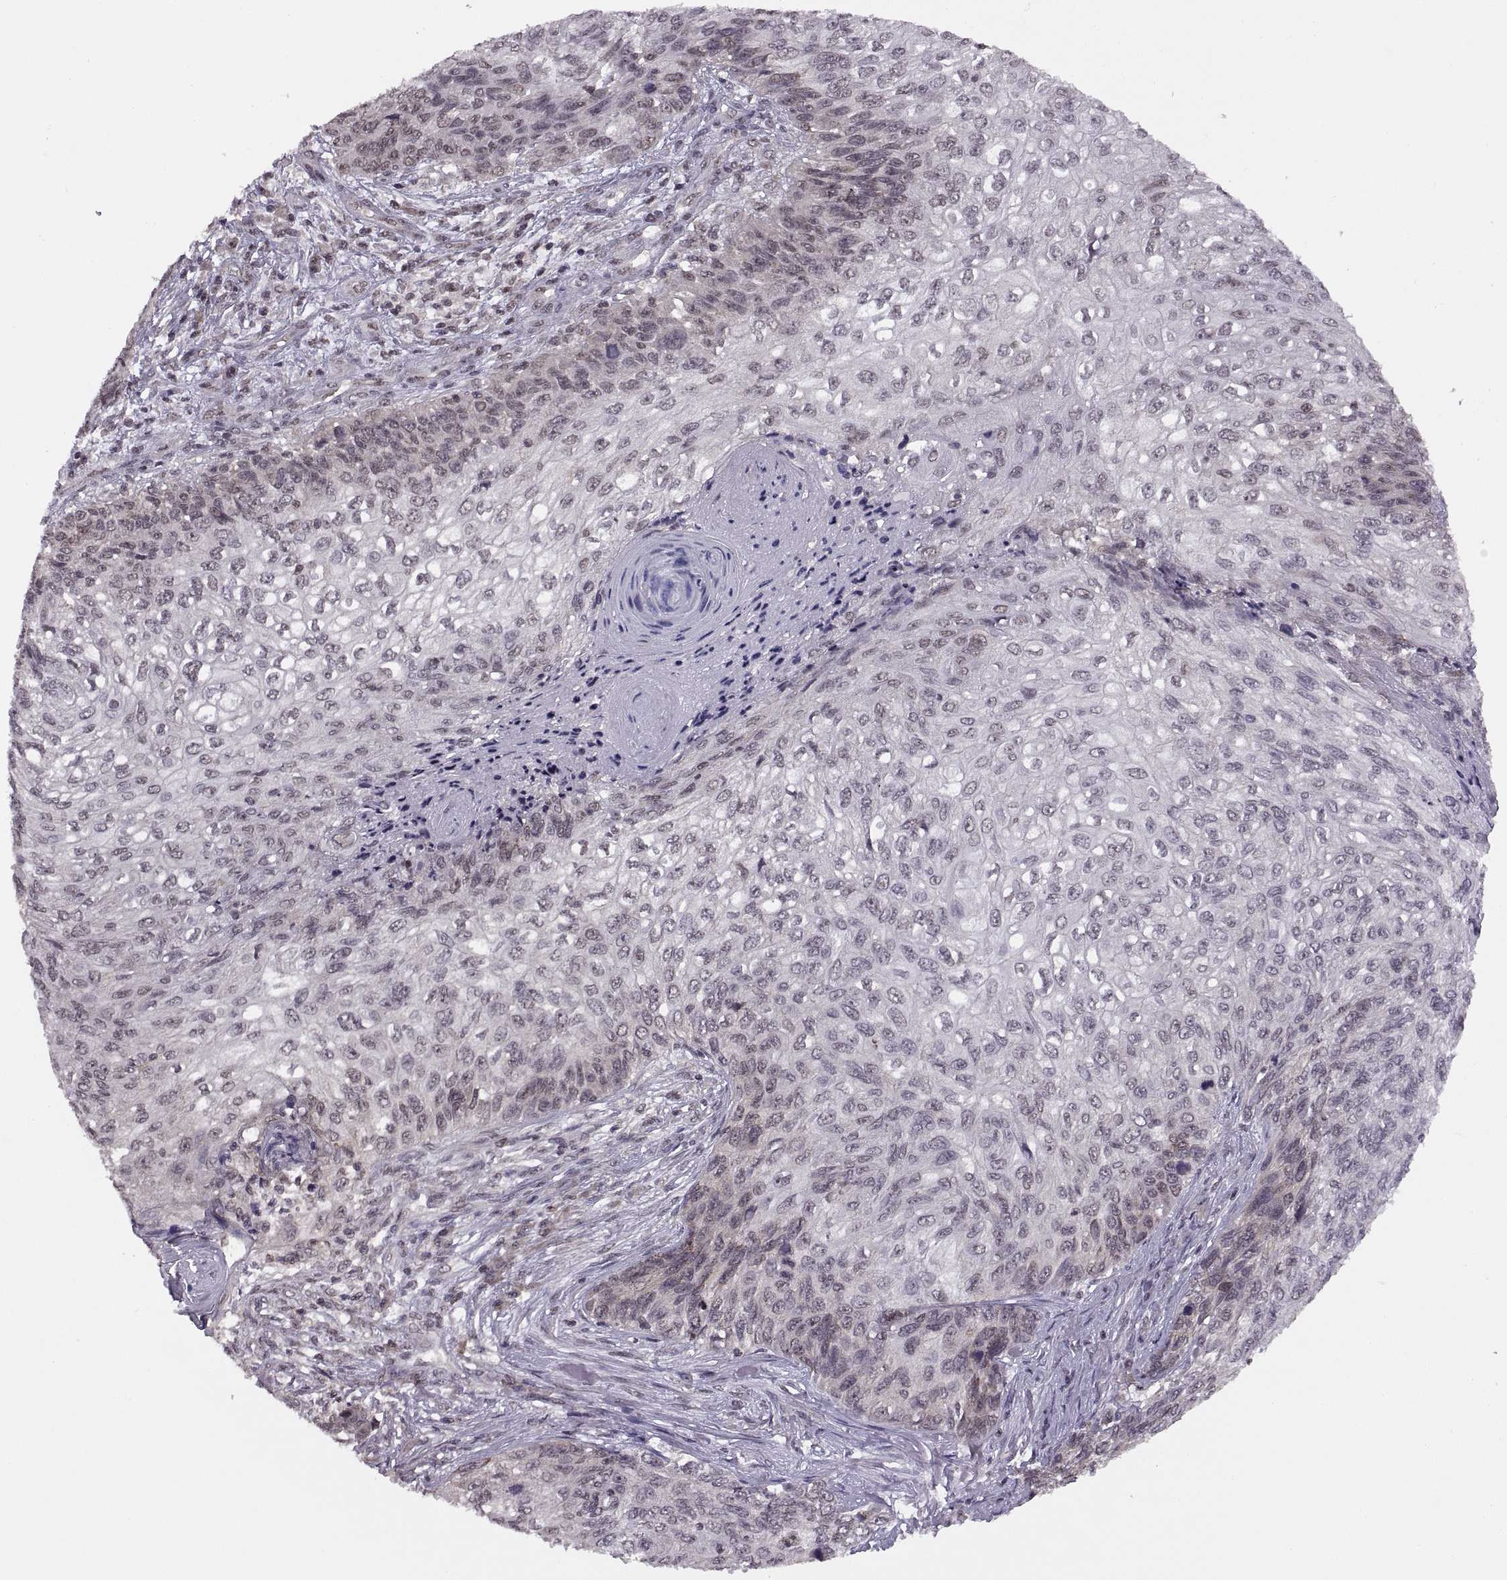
{"staining": {"intensity": "weak", "quantity": "25%-75%", "location": "nuclear"}, "tissue": "skin cancer", "cell_type": "Tumor cells", "image_type": "cancer", "snomed": [{"axis": "morphology", "description": "Squamous cell carcinoma, NOS"}, {"axis": "topography", "description": "Skin"}], "caption": "Immunohistochemical staining of squamous cell carcinoma (skin) reveals low levels of weak nuclear expression in about 25%-75% of tumor cells.", "gene": "INTS3", "patient": {"sex": "male", "age": 92}}